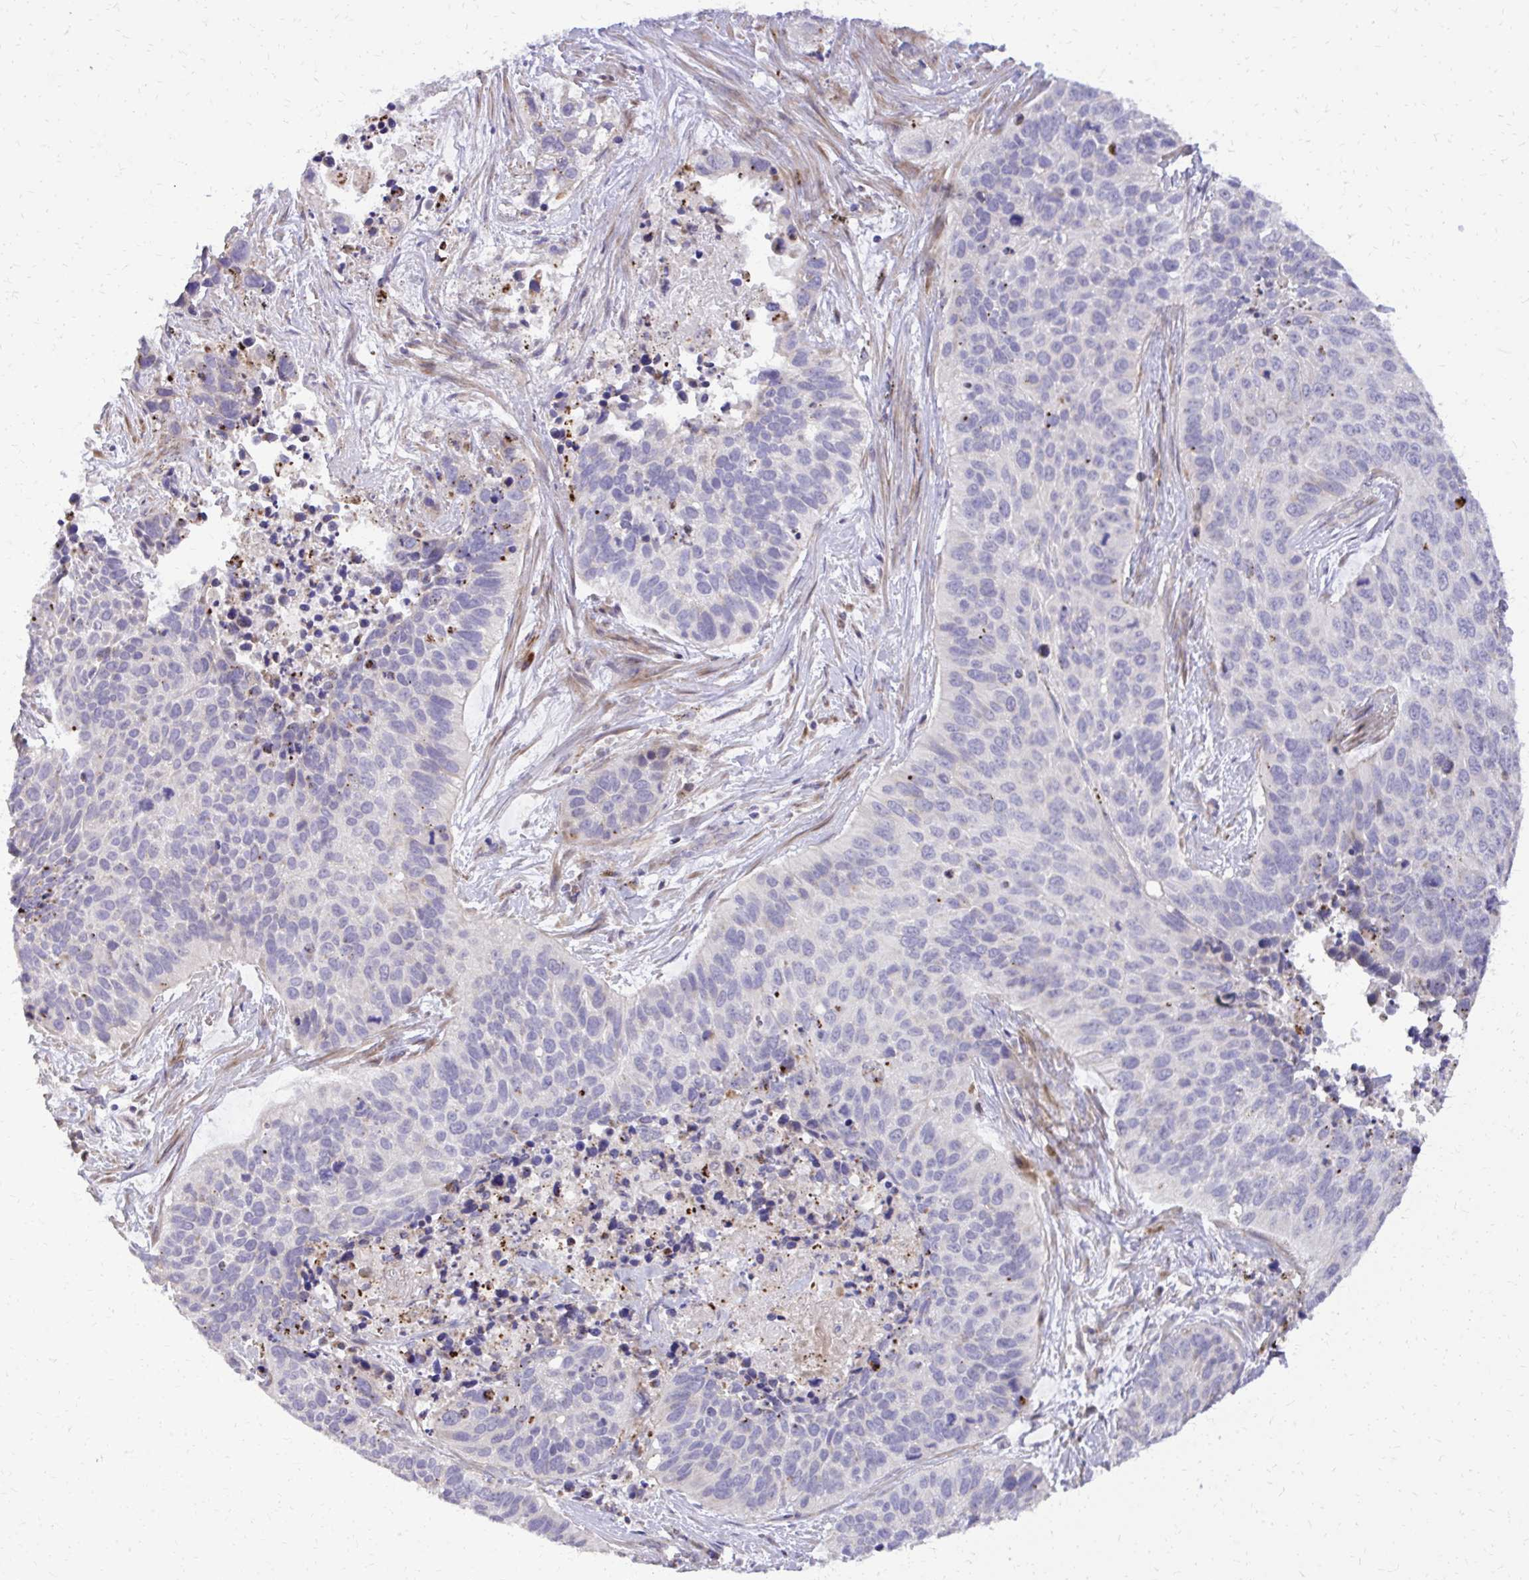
{"staining": {"intensity": "negative", "quantity": "none", "location": "none"}, "tissue": "lung cancer", "cell_type": "Tumor cells", "image_type": "cancer", "snomed": [{"axis": "morphology", "description": "Squamous cell carcinoma, NOS"}, {"axis": "topography", "description": "Lung"}], "caption": "Human lung cancer (squamous cell carcinoma) stained for a protein using immunohistochemistry exhibits no staining in tumor cells.", "gene": "ABCC3", "patient": {"sex": "male", "age": 62}}